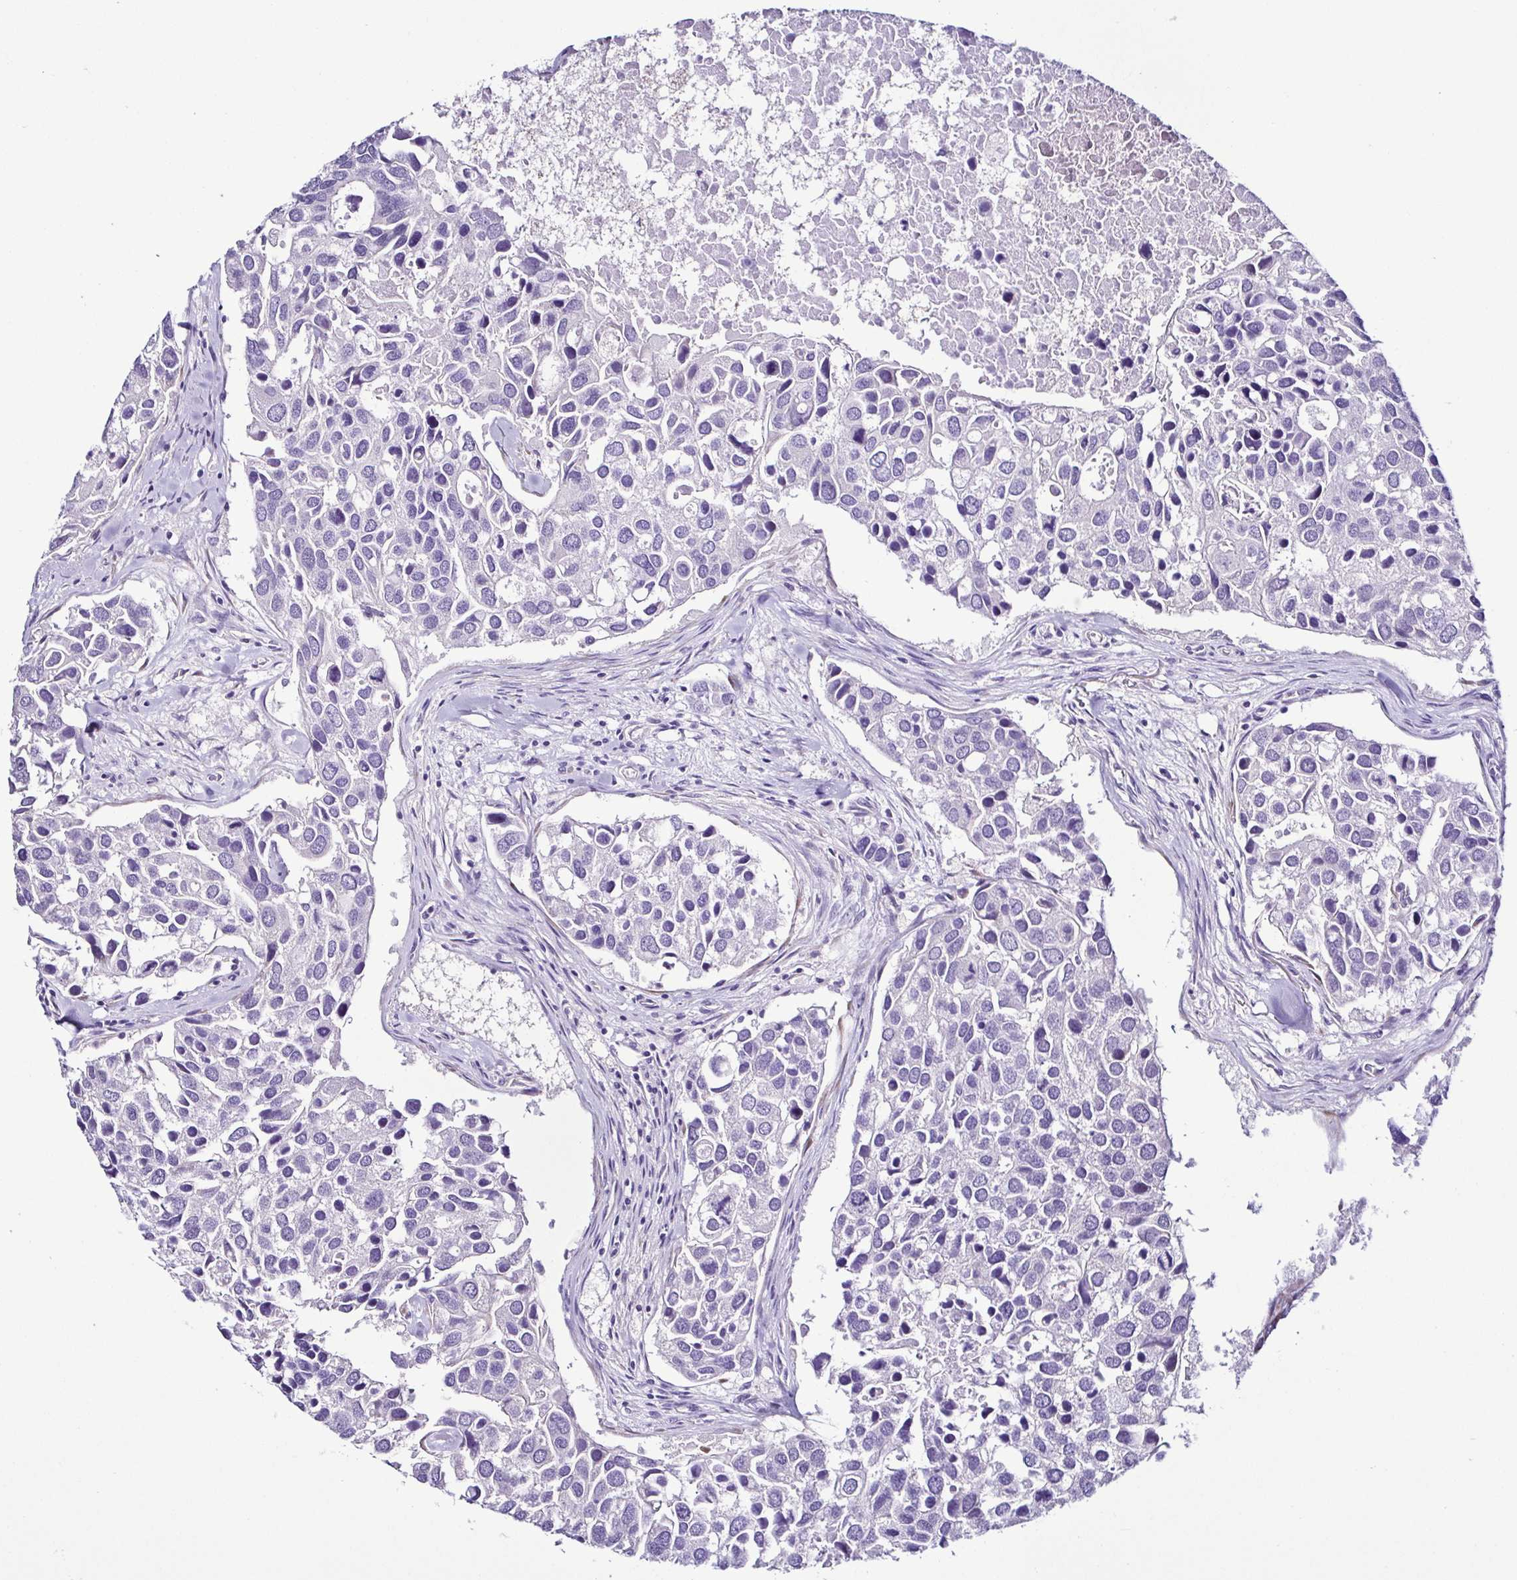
{"staining": {"intensity": "negative", "quantity": "none", "location": "none"}, "tissue": "breast cancer", "cell_type": "Tumor cells", "image_type": "cancer", "snomed": [{"axis": "morphology", "description": "Duct carcinoma"}, {"axis": "topography", "description": "Breast"}], "caption": "Breast intraductal carcinoma stained for a protein using immunohistochemistry (IHC) displays no positivity tumor cells.", "gene": "SRL", "patient": {"sex": "female", "age": 83}}